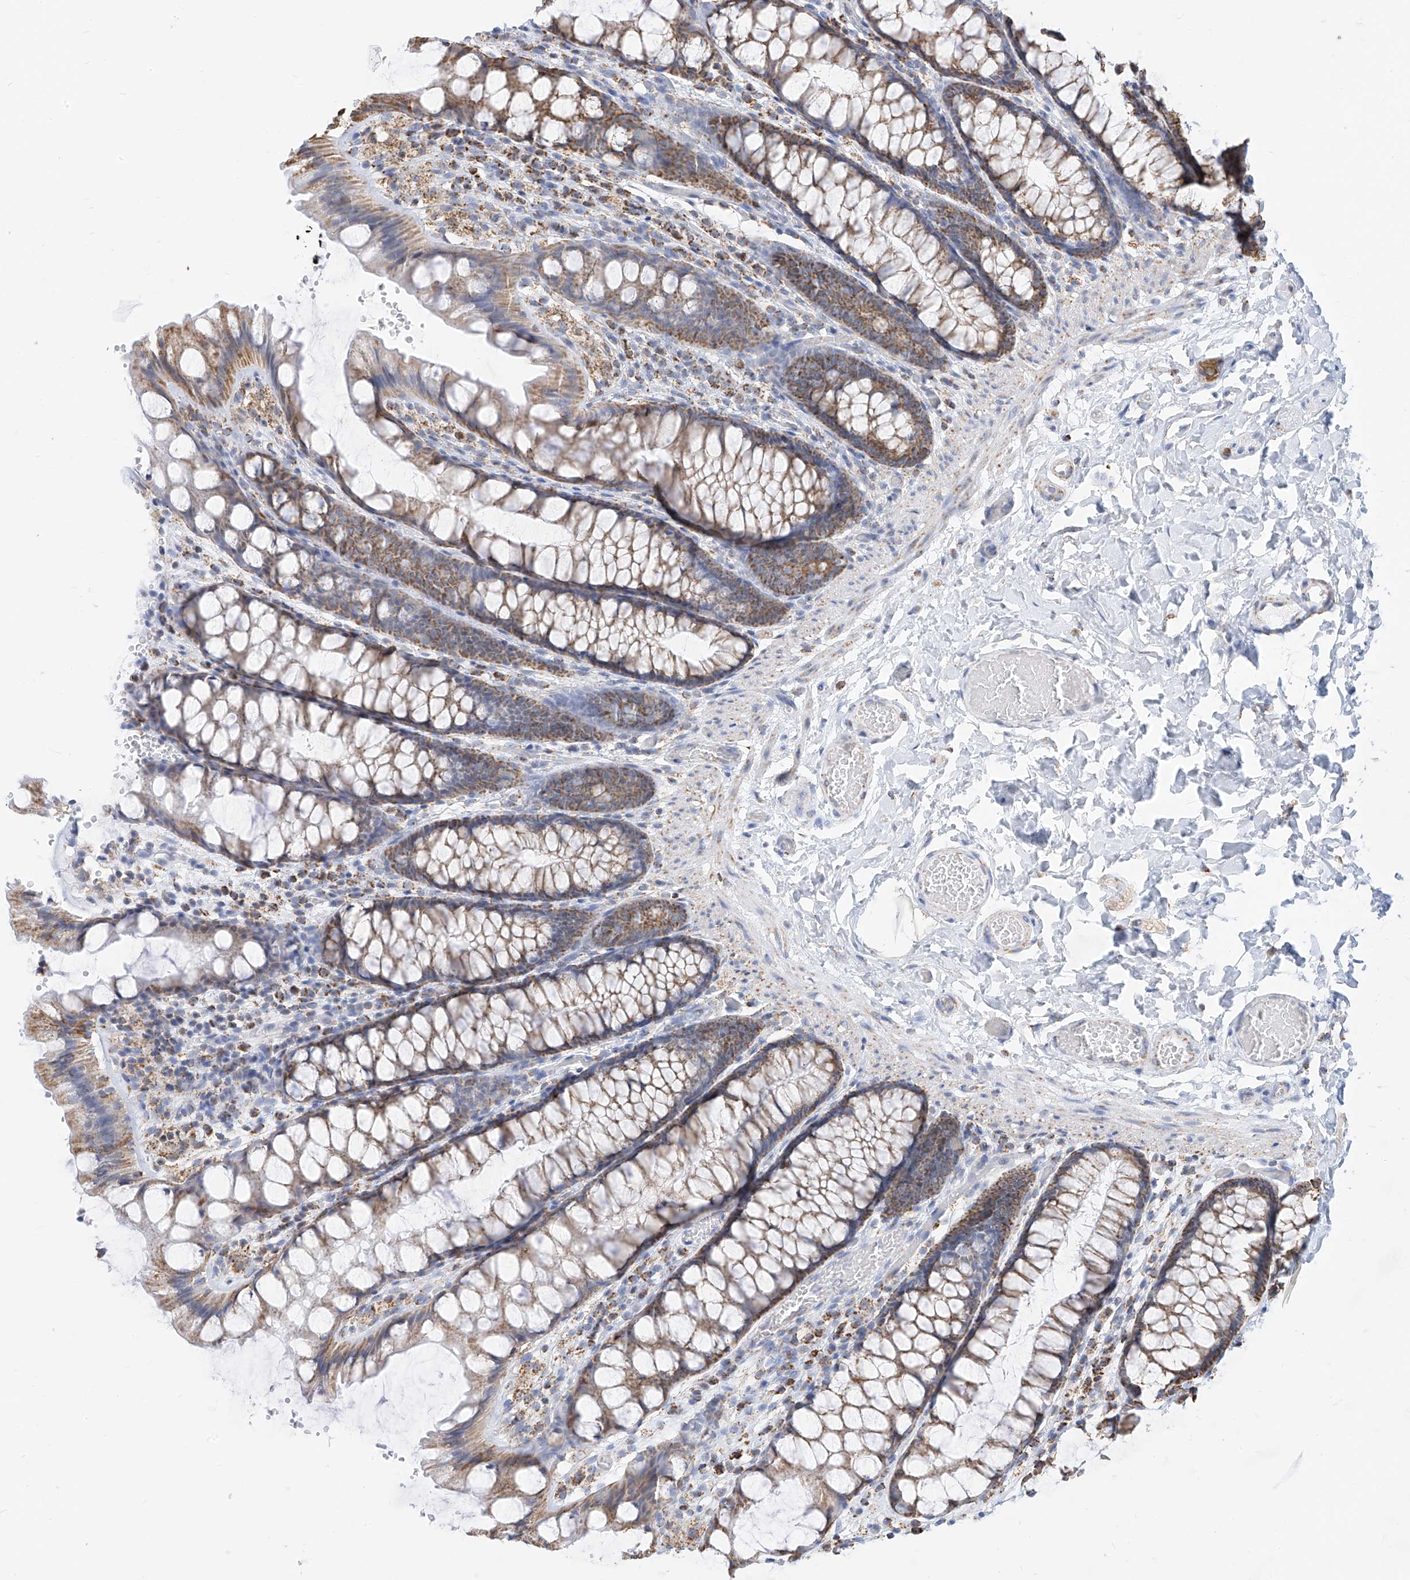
{"staining": {"intensity": "negative", "quantity": "none", "location": "none"}, "tissue": "colon", "cell_type": "Endothelial cells", "image_type": "normal", "snomed": [{"axis": "morphology", "description": "Normal tissue, NOS"}, {"axis": "topography", "description": "Colon"}], "caption": "Immunohistochemical staining of benign human colon displays no significant positivity in endothelial cells. (DAB immunohistochemistry, high magnification).", "gene": "NALCN", "patient": {"sex": "male", "age": 47}}